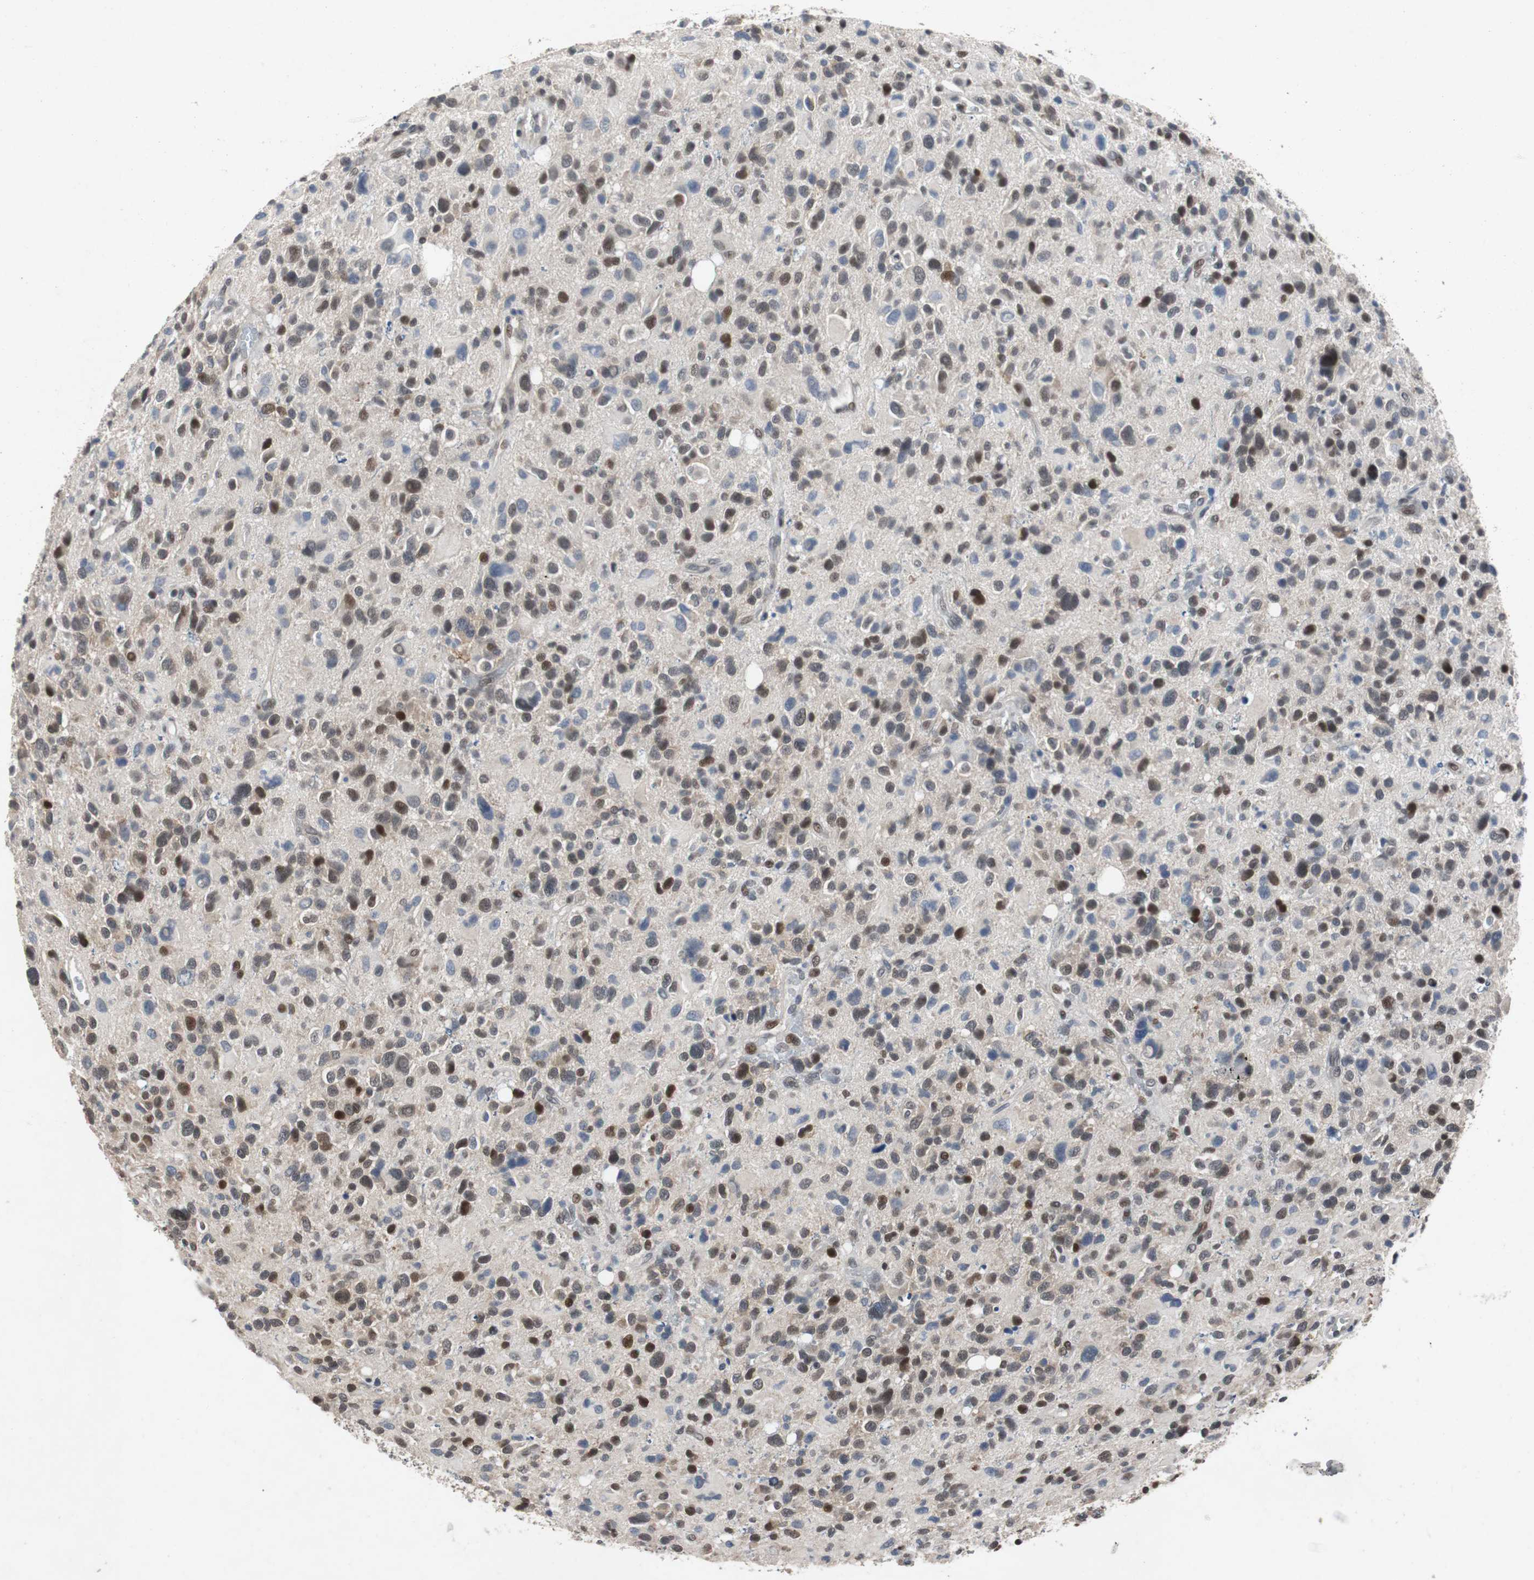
{"staining": {"intensity": "moderate", "quantity": "25%-75%", "location": "cytoplasmic/membranous"}, "tissue": "glioma", "cell_type": "Tumor cells", "image_type": "cancer", "snomed": [{"axis": "morphology", "description": "Glioma, malignant, High grade"}, {"axis": "topography", "description": "Brain"}], "caption": "Protein positivity by immunohistochemistry (IHC) displays moderate cytoplasmic/membranous positivity in approximately 25%-75% of tumor cells in glioma.", "gene": "TP63", "patient": {"sex": "male", "age": 48}}